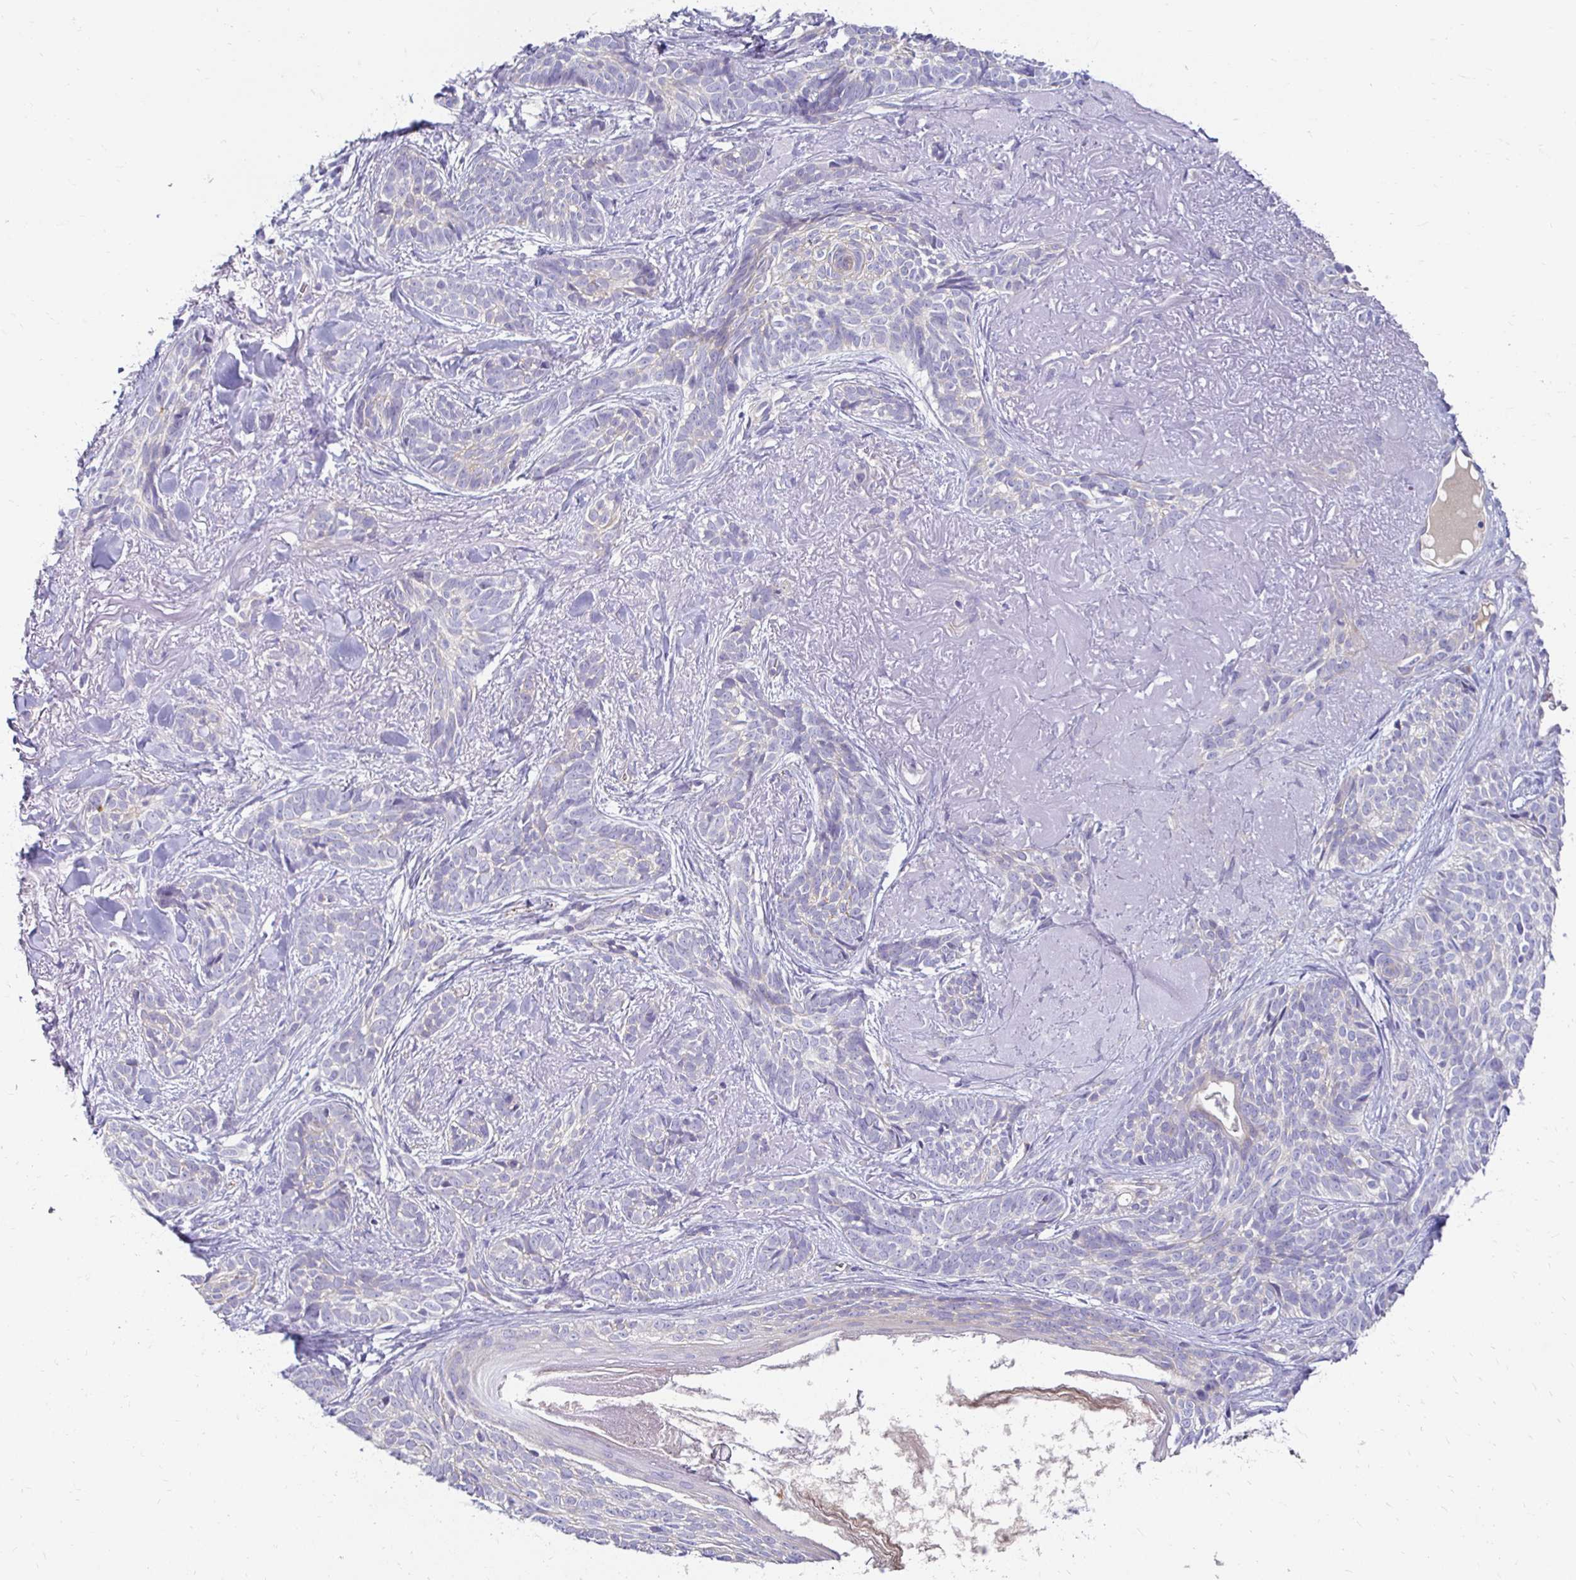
{"staining": {"intensity": "negative", "quantity": "none", "location": "none"}, "tissue": "skin cancer", "cell_type": "Tumor cells", "image_type": "cancer", "snomed": [{"axis": "morphology", "description": "Basal cell carcinoma"}, {"axis": "morphology", "description": "BCC, high aggressive"}, {"axis": "topography", "description": "Skin"}], "caption": "This is an immunohistochemistry (IHC) histopathology image of human bcc,  high aggressive (skin). There is no staining in tumor cells.", "gene": "AKAP6", "patient": {"sex": "female", "age": 79}}